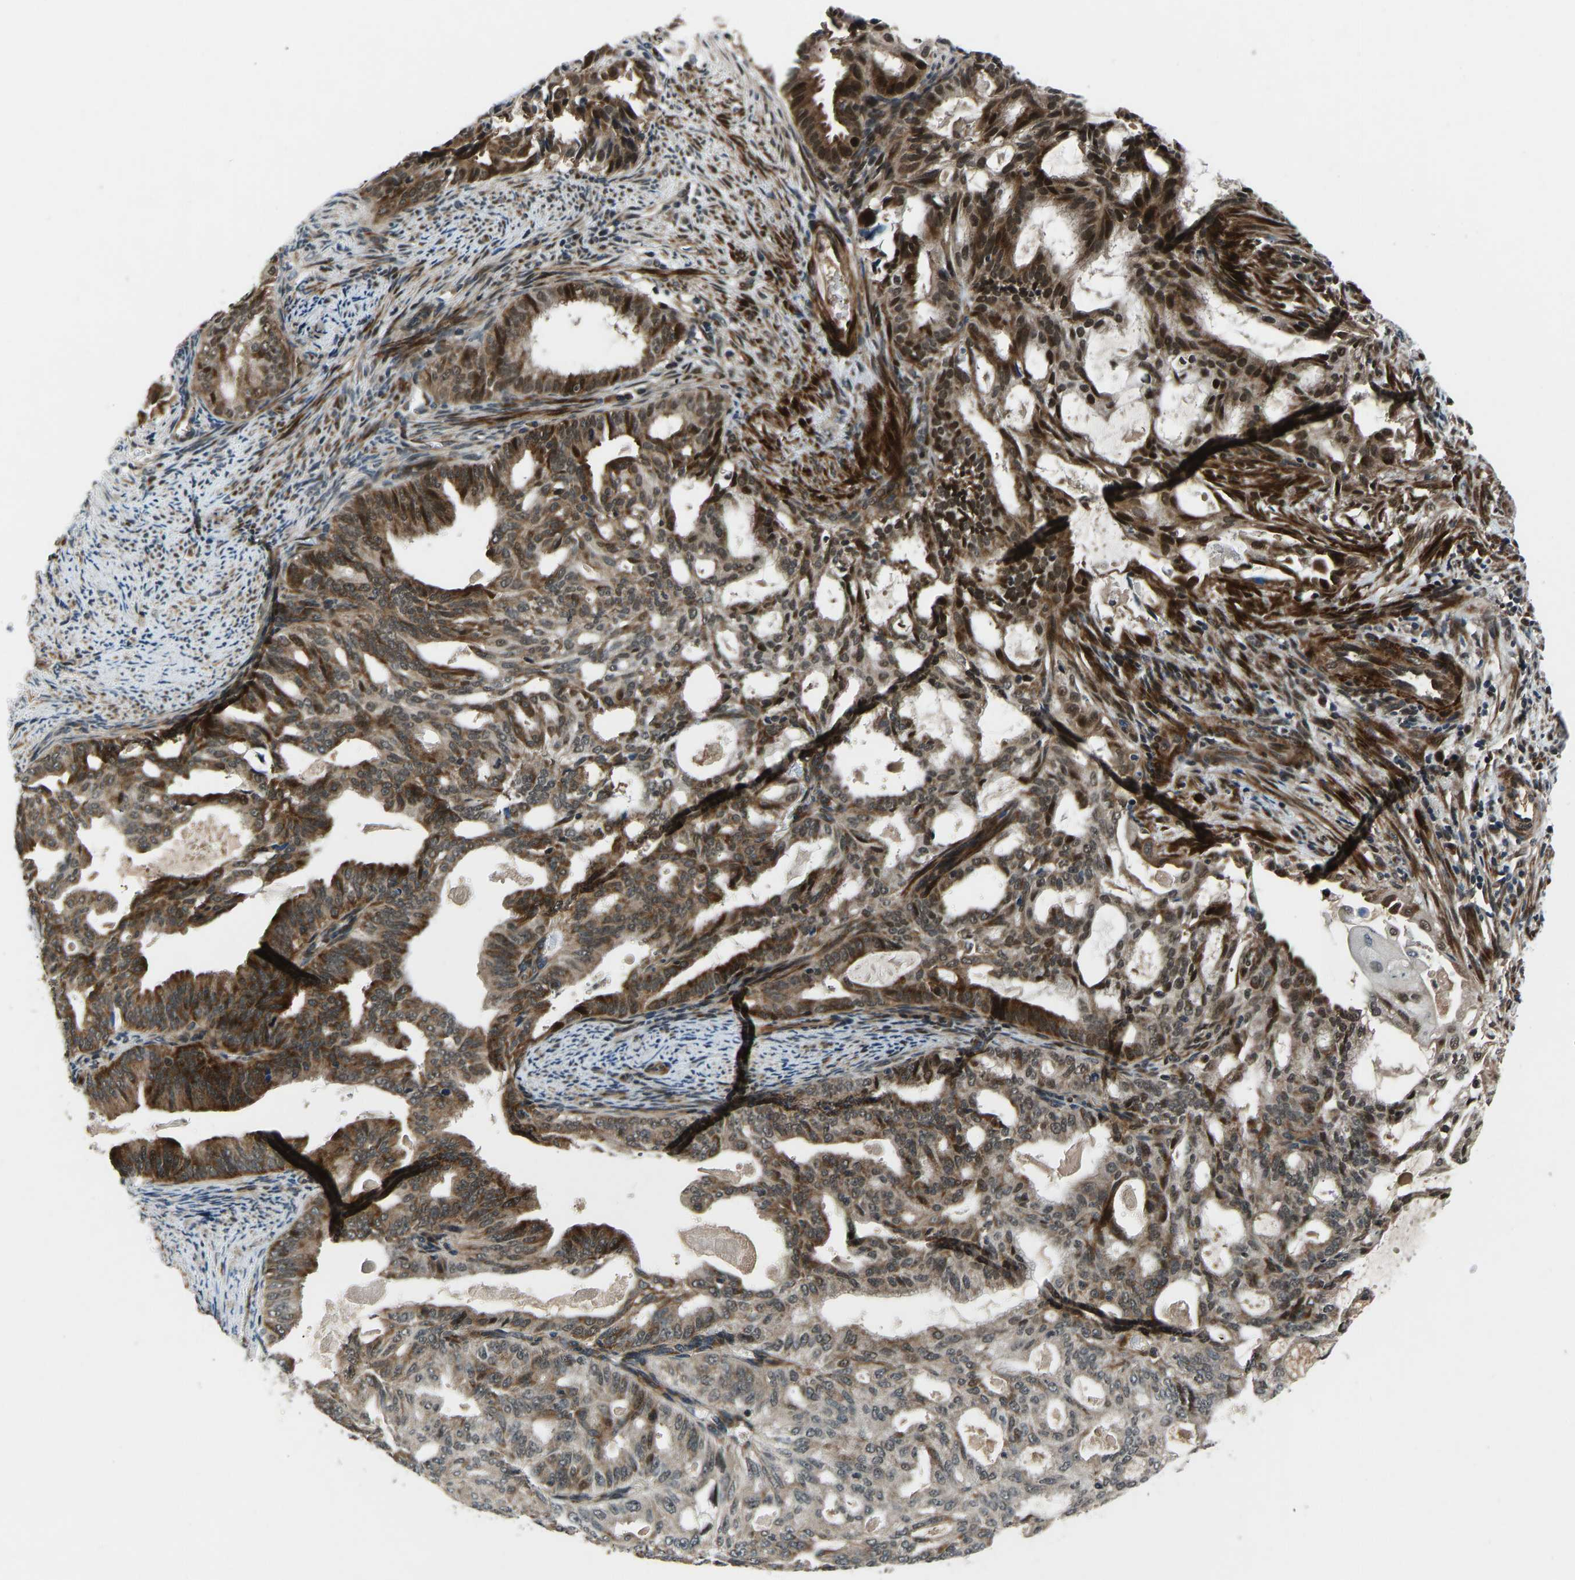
{"staining": {"intensity": "strong", "quantity": ">75%", "location": "cytoplasmic/membranous,nuclear"}, "tissue": "endometrial cancer", "cell_type": "Tumor cells", "image_type": "cancer", "snomed": [{"axis": "morphology", "description": "Adenocarcinoma, NOS"}, {"axis": "topography", "description": "Endometrium"}], "caption": "Tumor cells reveal high levels of strong cytoplasmic/membranous and nuclear expression in approximately >75% of cells in human adenocarcinoma (endometrial).", "gene": "RLIM", "patient": {"sex": "female", "age": 58}}